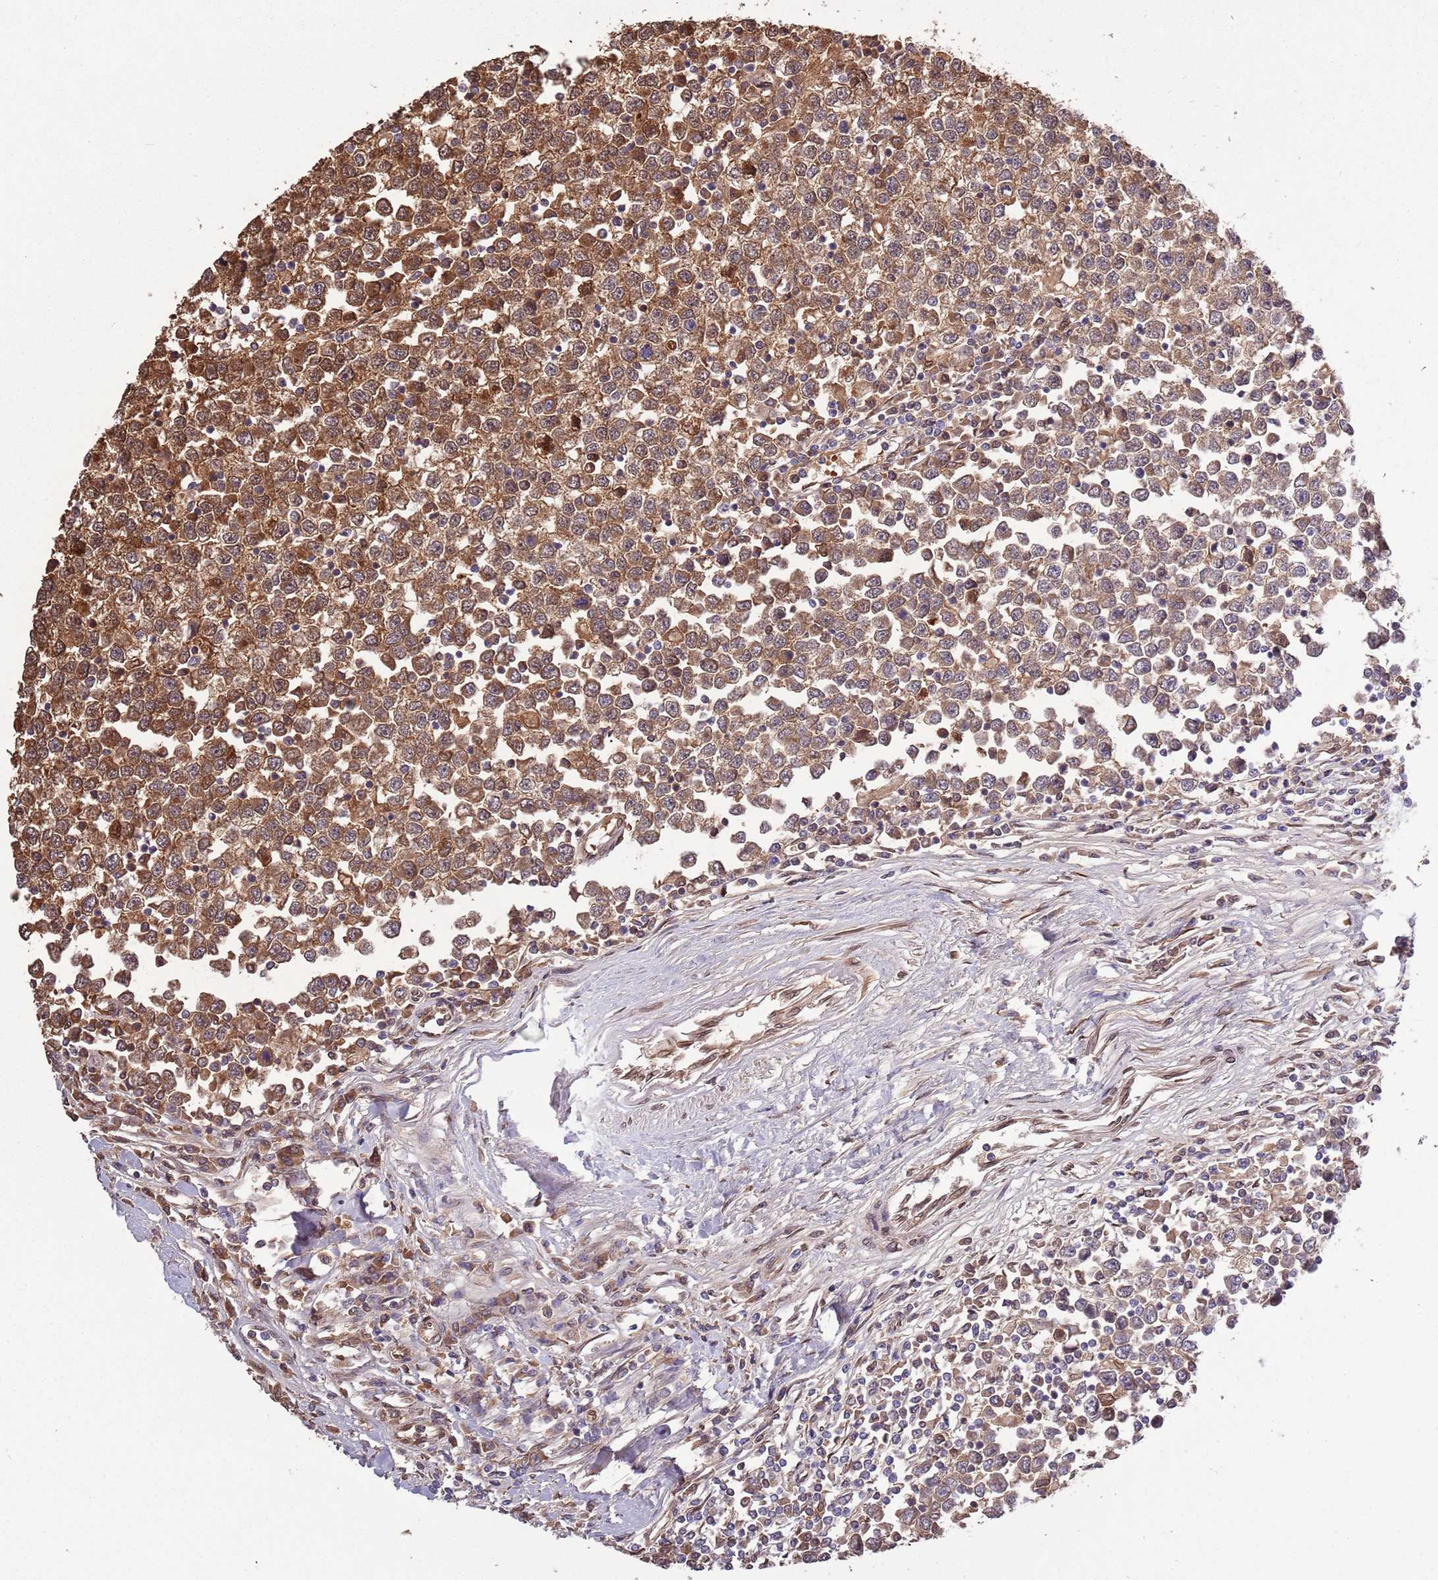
{"staining": {"intensity": "moderate", "quantity": ">75%", "location": "cytoplasmic/membranous"}, "tissue": "testis cancer", "cell_type": "Tumor cells", "image_type": "cancer", "snomed": [{"axis": "morphology", "description": "Seminoma, NOS"}, {"axis": "topography", "description": "Testis"}], "caption": "Testis cancer (seminoma) stained for a protein (brown) demonstrates moderate cytoplasmic/membranous positive positivity in about >75% of tumor cells.", "gene": "ZNF665", "patient": {"sex": "male", "age": 65}}